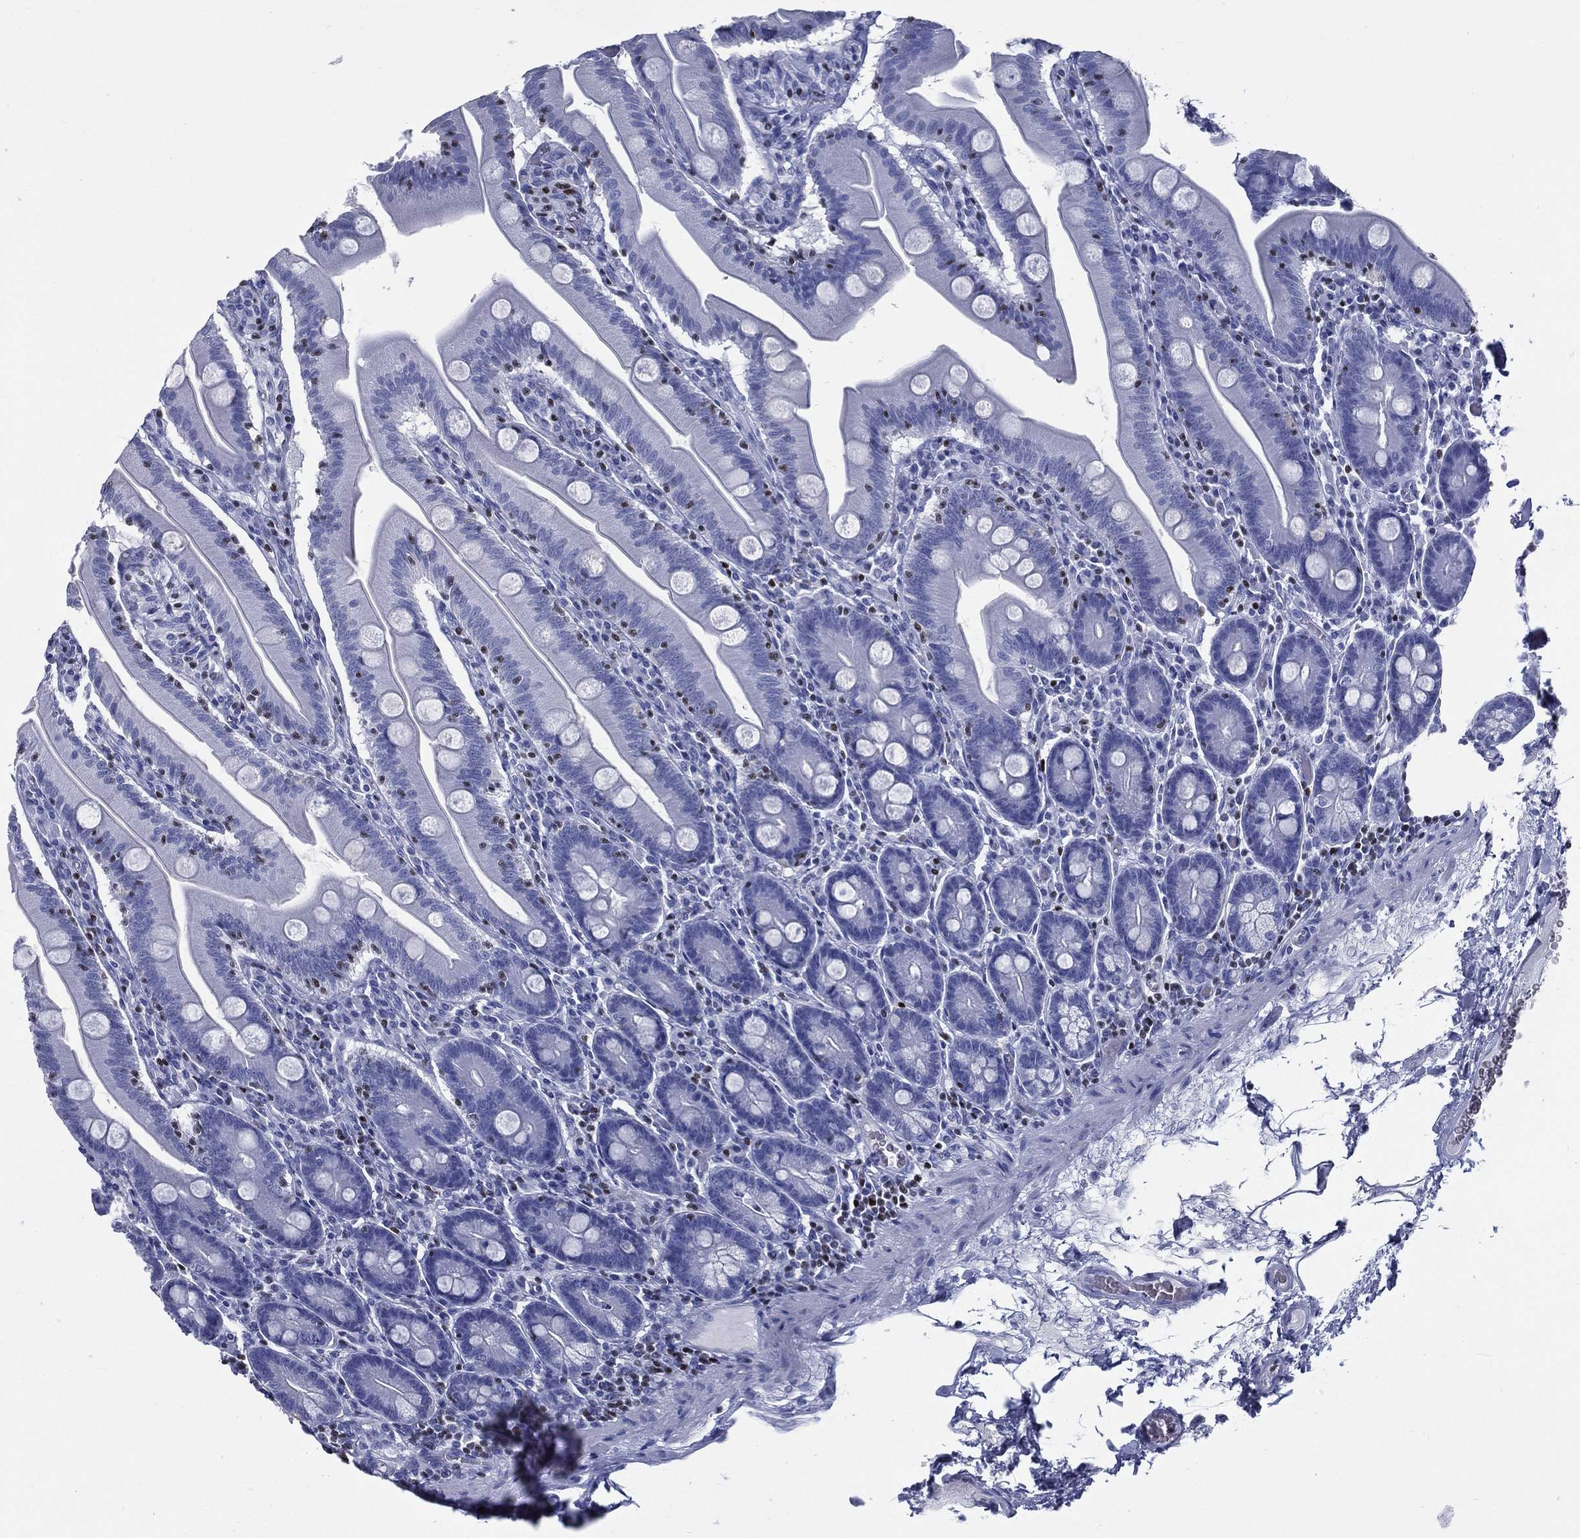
{"staining": {"intensity": "negative", "quantity": "none", "location": "none"}, "tissue": "small intestine", "cell_type": "Glandular cells", "image_type": "normal", "snomed": [{"axis": "morphology", "description": "Normal tissue, NOS"}, {"axis": "topography", "description": "Small intestine"}], "caption": "Immunohistochemistry (IHC) of benign small intestine reveals no expression in glandular cells.", "gene": "PYHIN1", "patient": {"sex": "male", "age": 37}}